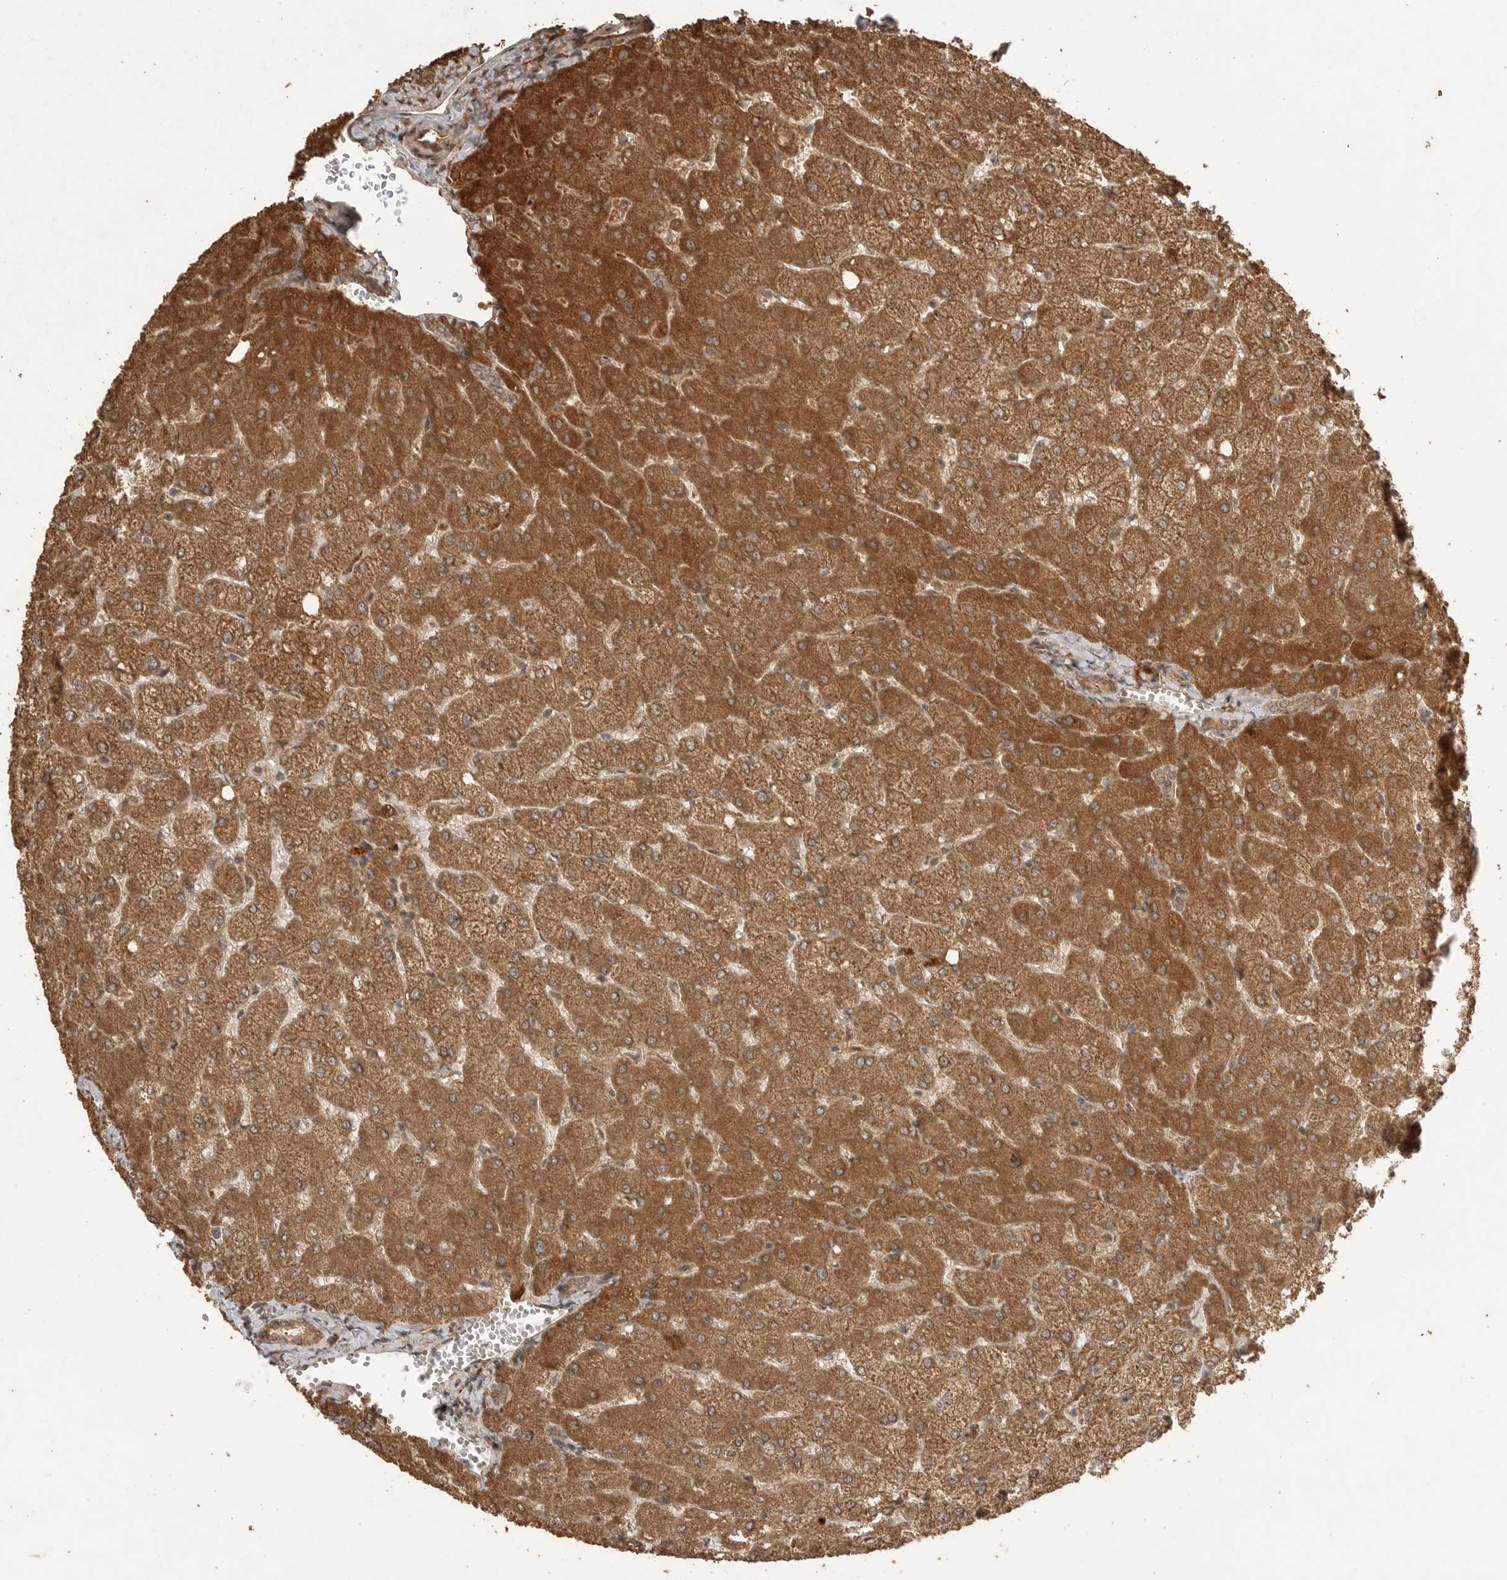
{"staining": {"intensity": "moderate", "quantity": ">75%", "location": "cytoplasmic/membranous"}, "tissue": "liver", "cell_type": "Cholangiocytes", "image_type": "normal", "snomed": [{"axis": "morphology", "description": "Normal tissue, NOS"}, {"axis": "topography", "description": "Liver"}], "caption": "DAB (3,3'-diaminobenzidine) immunohistochemical staining of unremarkable human liver shows moderate cytoplasmic/membranous protein expression in approximately >75% of cholangiocytes. (Stains: DAB in brown, nuclei in blue, Microscopy: brightfield microscopy at high magnification).", "gene": "BOC", "patient": {"sex": "female", "age": 54}}